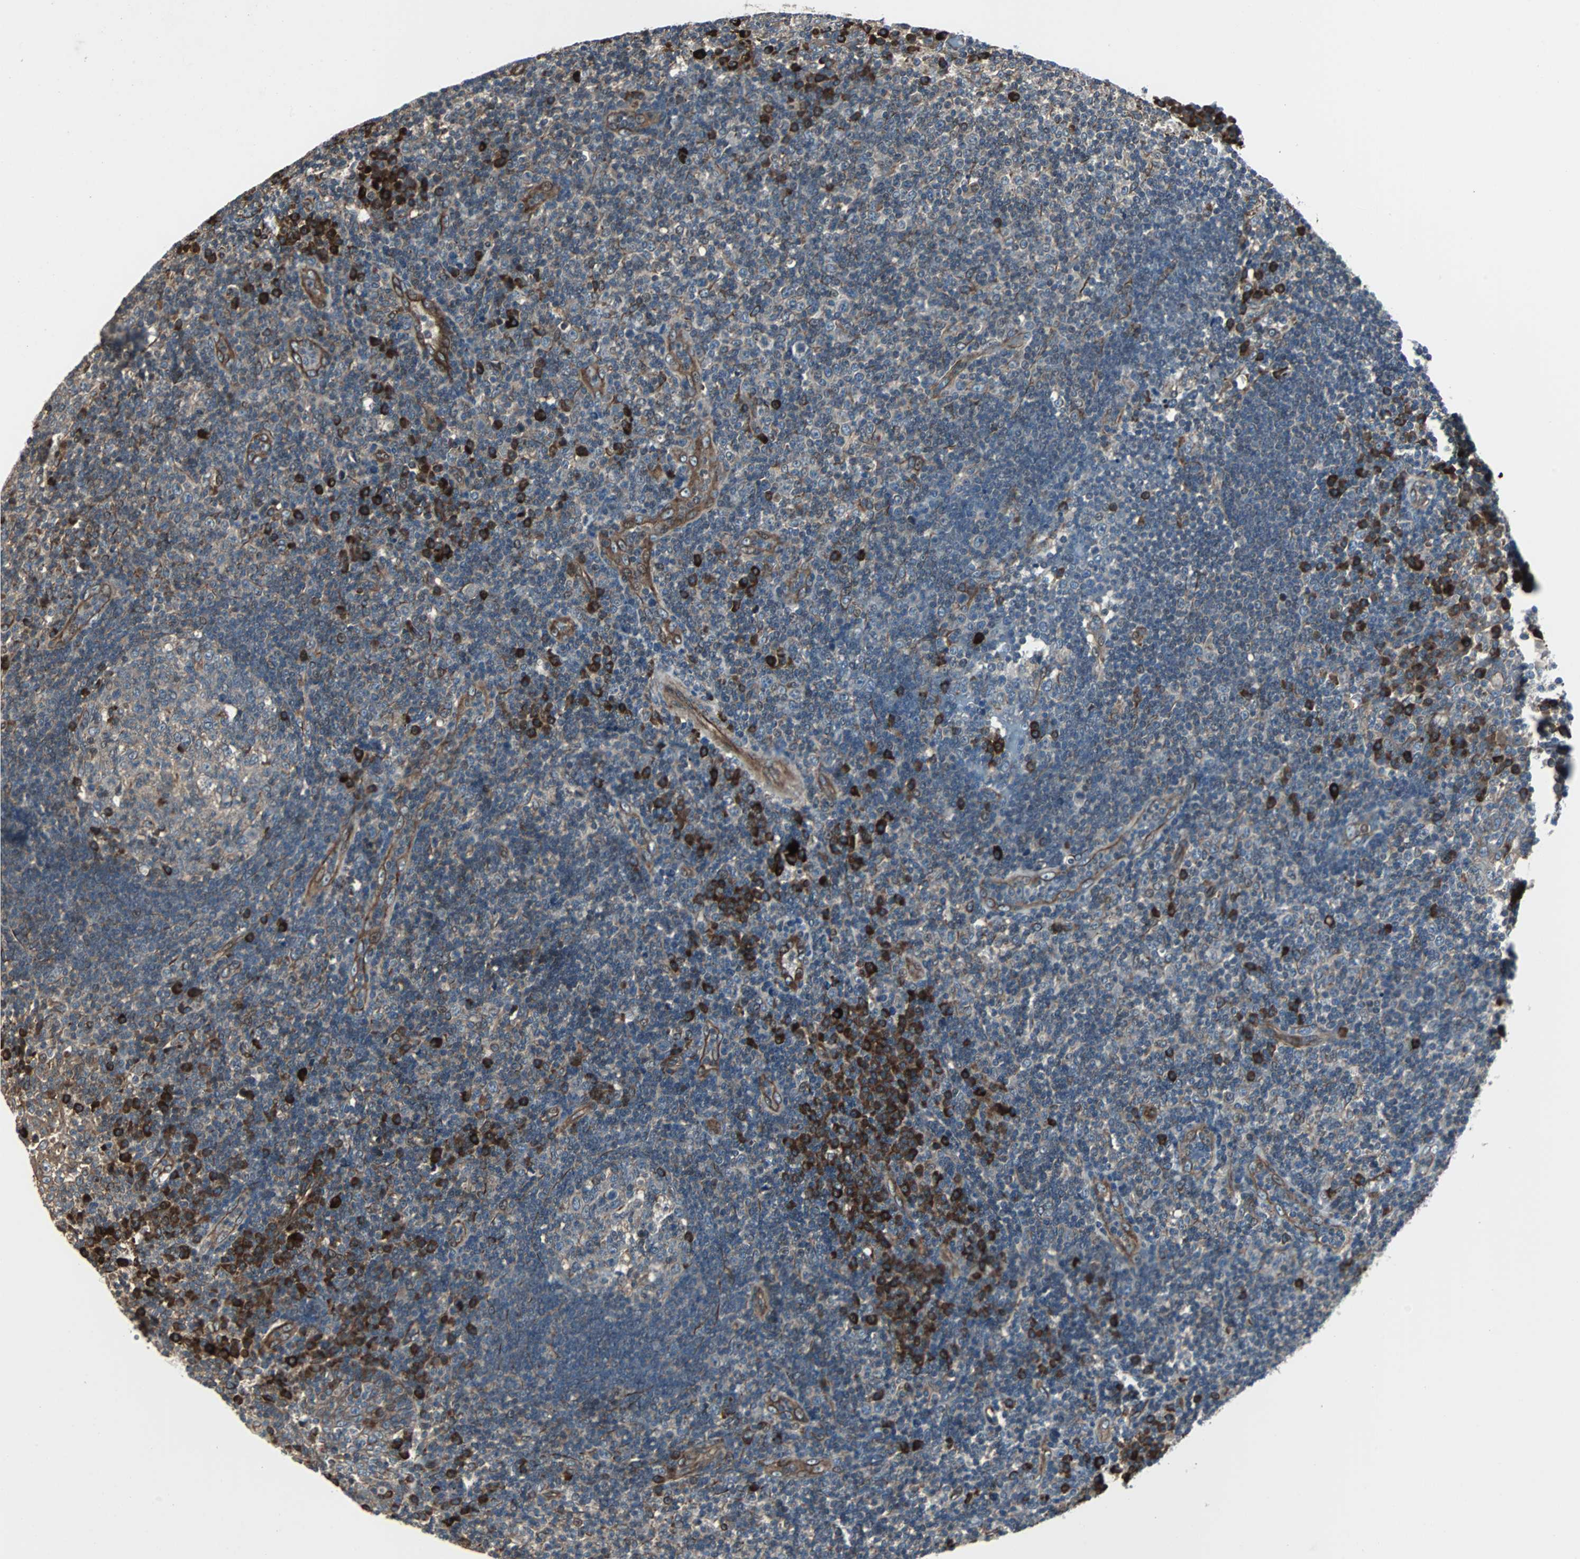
{"staining": {"intensity": "moderate", "quantity": "<25%", "location": "cytoplasmic/membranous"}, "tissue": "tonsil", "cell_type": "Germinal center cells", "image_type": "normal", "snomed": [{"axis": "morphology", "description": "Normal tissue, NOS"}, {"axis": "topography", "description": "Tonsil"}], "caption": "Immunohistochemistry (IHC) staining of normal tonsil, which reveals low levels of moderate cytoplasmic/membranous positivity in about <25% of germinal center cells indicating moderate cytoplasmic/membranous protein positivity. The staining was performed using DAB (3,3'-diaminobenzidine) (brown) for protein detection and nuclei were counterstained in hematoxylin (blue).", "gene": "CHP1", "patient": {"sex": "female", "age": 40}}